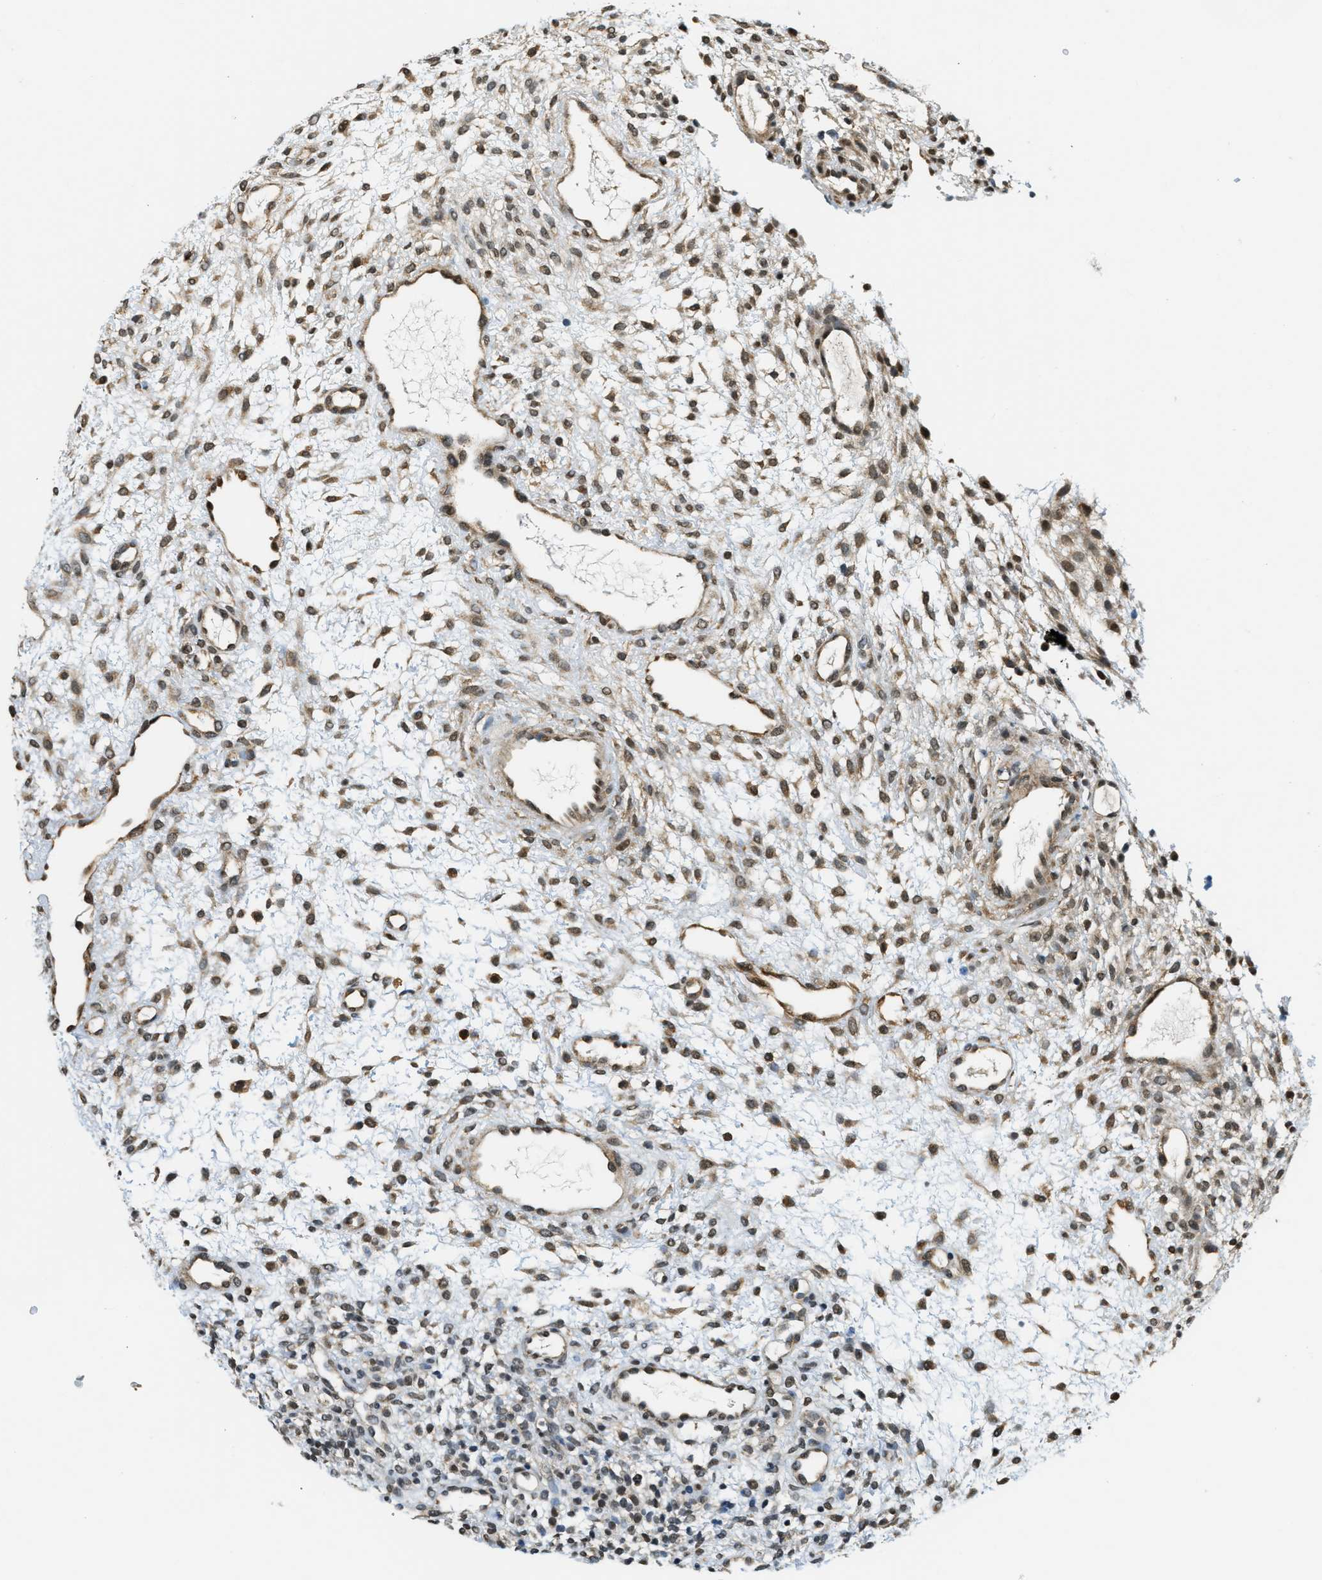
{"staining": {"intensity": "moderate", "quantity": "25%-75%", "location": "nuclear"}, "tissue": "ovary", "cell_type": "Ovarian stroma cells", "image_type": "normal", "snomed": [{"axis": "morphology", "description": "Normal tissue, NOS"}, {"axis": "morphology", "description": "Cyst, NOS"}, {"axis": "topography", "description": "Ovary"}], "caption": "This micrograph displays IHC staining of benign ovary, with medium moderate nuclear positivity in about 25%-75% of ovarian stroma cells.", "gene": "RAB11FIP1", "patient": {"sex": "female", "age": 18}}